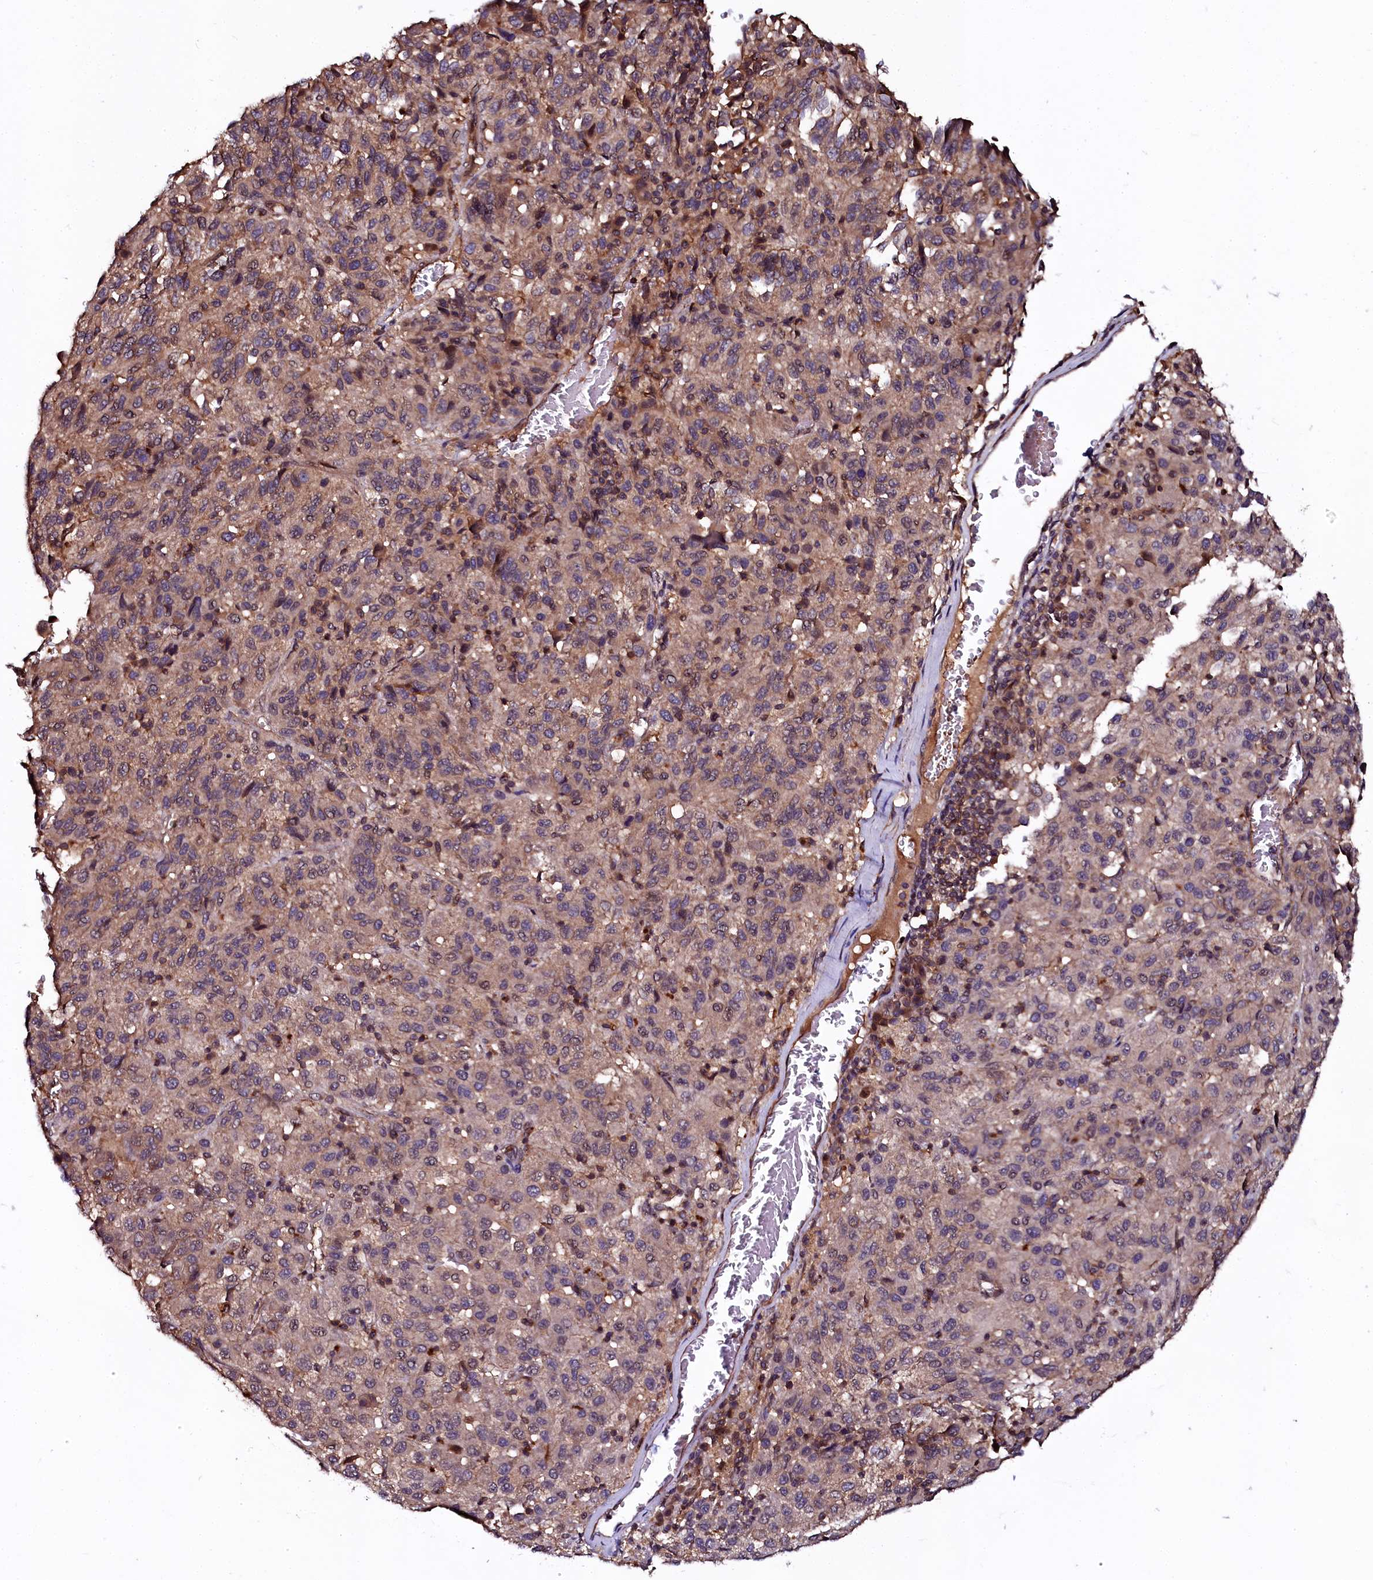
{"staining": {"intensity": "weak", "quantity": "25%-75%", "location": "cytoplasmic/membranous"}, "tissue": "melanoma", "cell_type": "Tumor cells", "image_type": "cancer", "snomed": [{"axis": "morphology", "description": "Malignant melanoma, Metastatic site"}, {"axis": "topography", "description": "Lung"}], "caption": "Immunohistochemistry of malignant melanoma (metastatic site) reveals low levels of weak cytoplasmic/membranous positivity in about 25%-75% of tumor cells.", "gene": "N4BP1", "patient": {"sex": "male", "age": 64}}